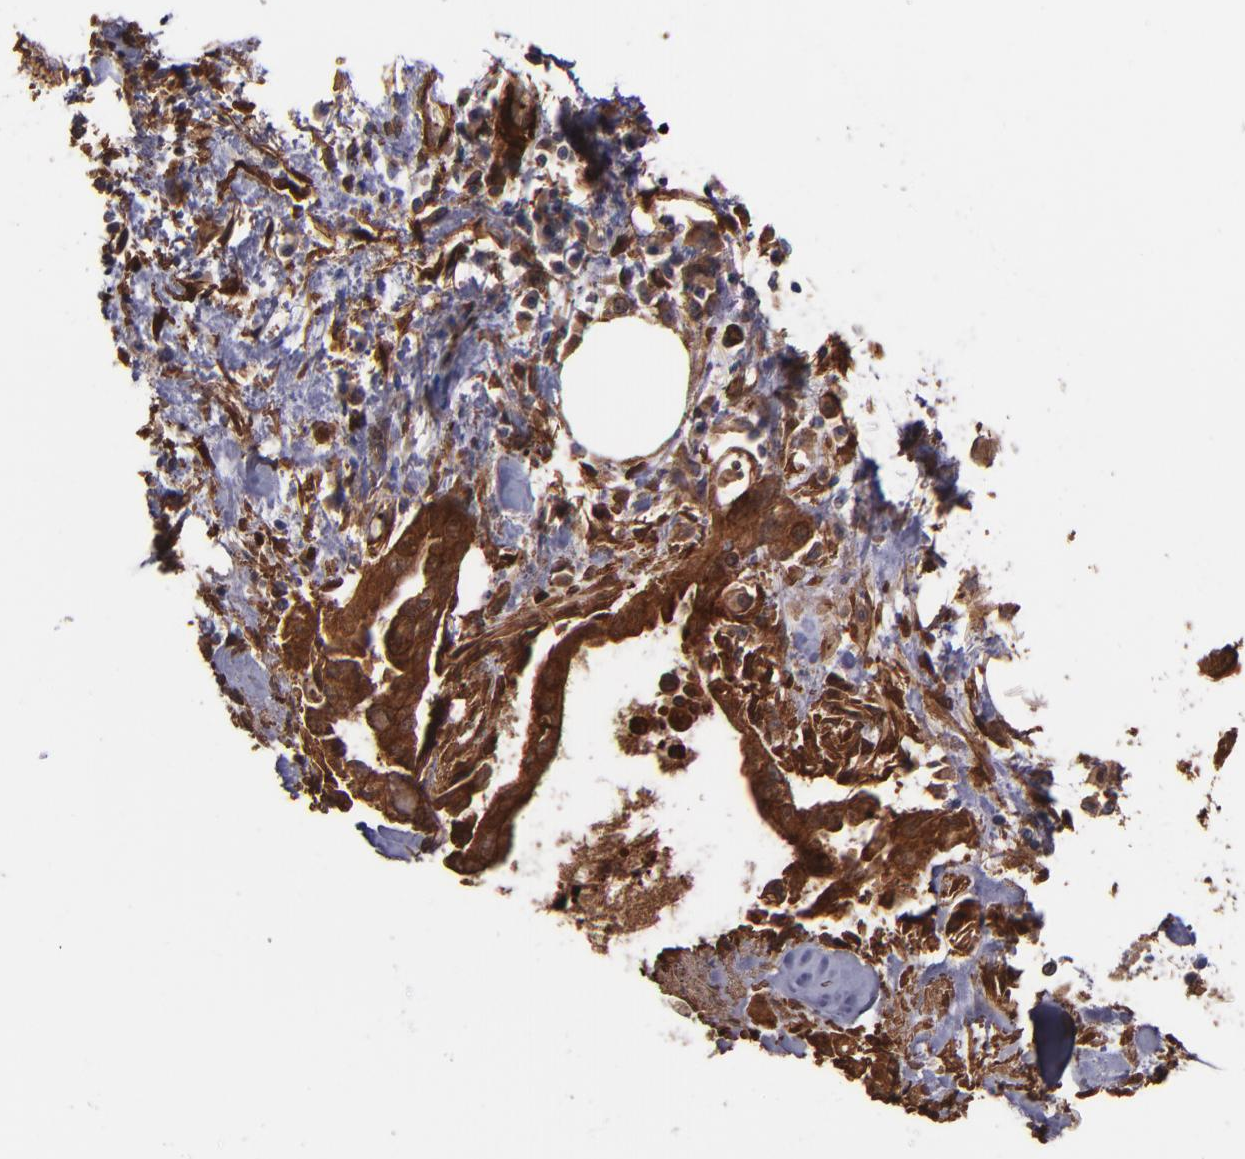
{"staining": {"intensity": "strong", "quantity": ">75%", "location": "cytoplasmic/membranous"}, "tissue": "pancreatic cancer", "cell_type": "Tumor cells", "image_type": "cancer", "snomed": [{"axis": "morphology", "description": "Adenocarcinoma, NOS"}, {"axis": "topography", "description": "Pancreas"}], "caption": "IHC image of neoplastic tissue: adenocarcinoma (pancreatic) stained using immunohistochemistry demonstrates high levels of strong protein expression localized specifically in the cytoplasmic/membranous of tumor cells, appearing as a cytoplasmic/membranous brown color.", "gene": "VCL", "patient": {"sex": "male", "age": 59}}